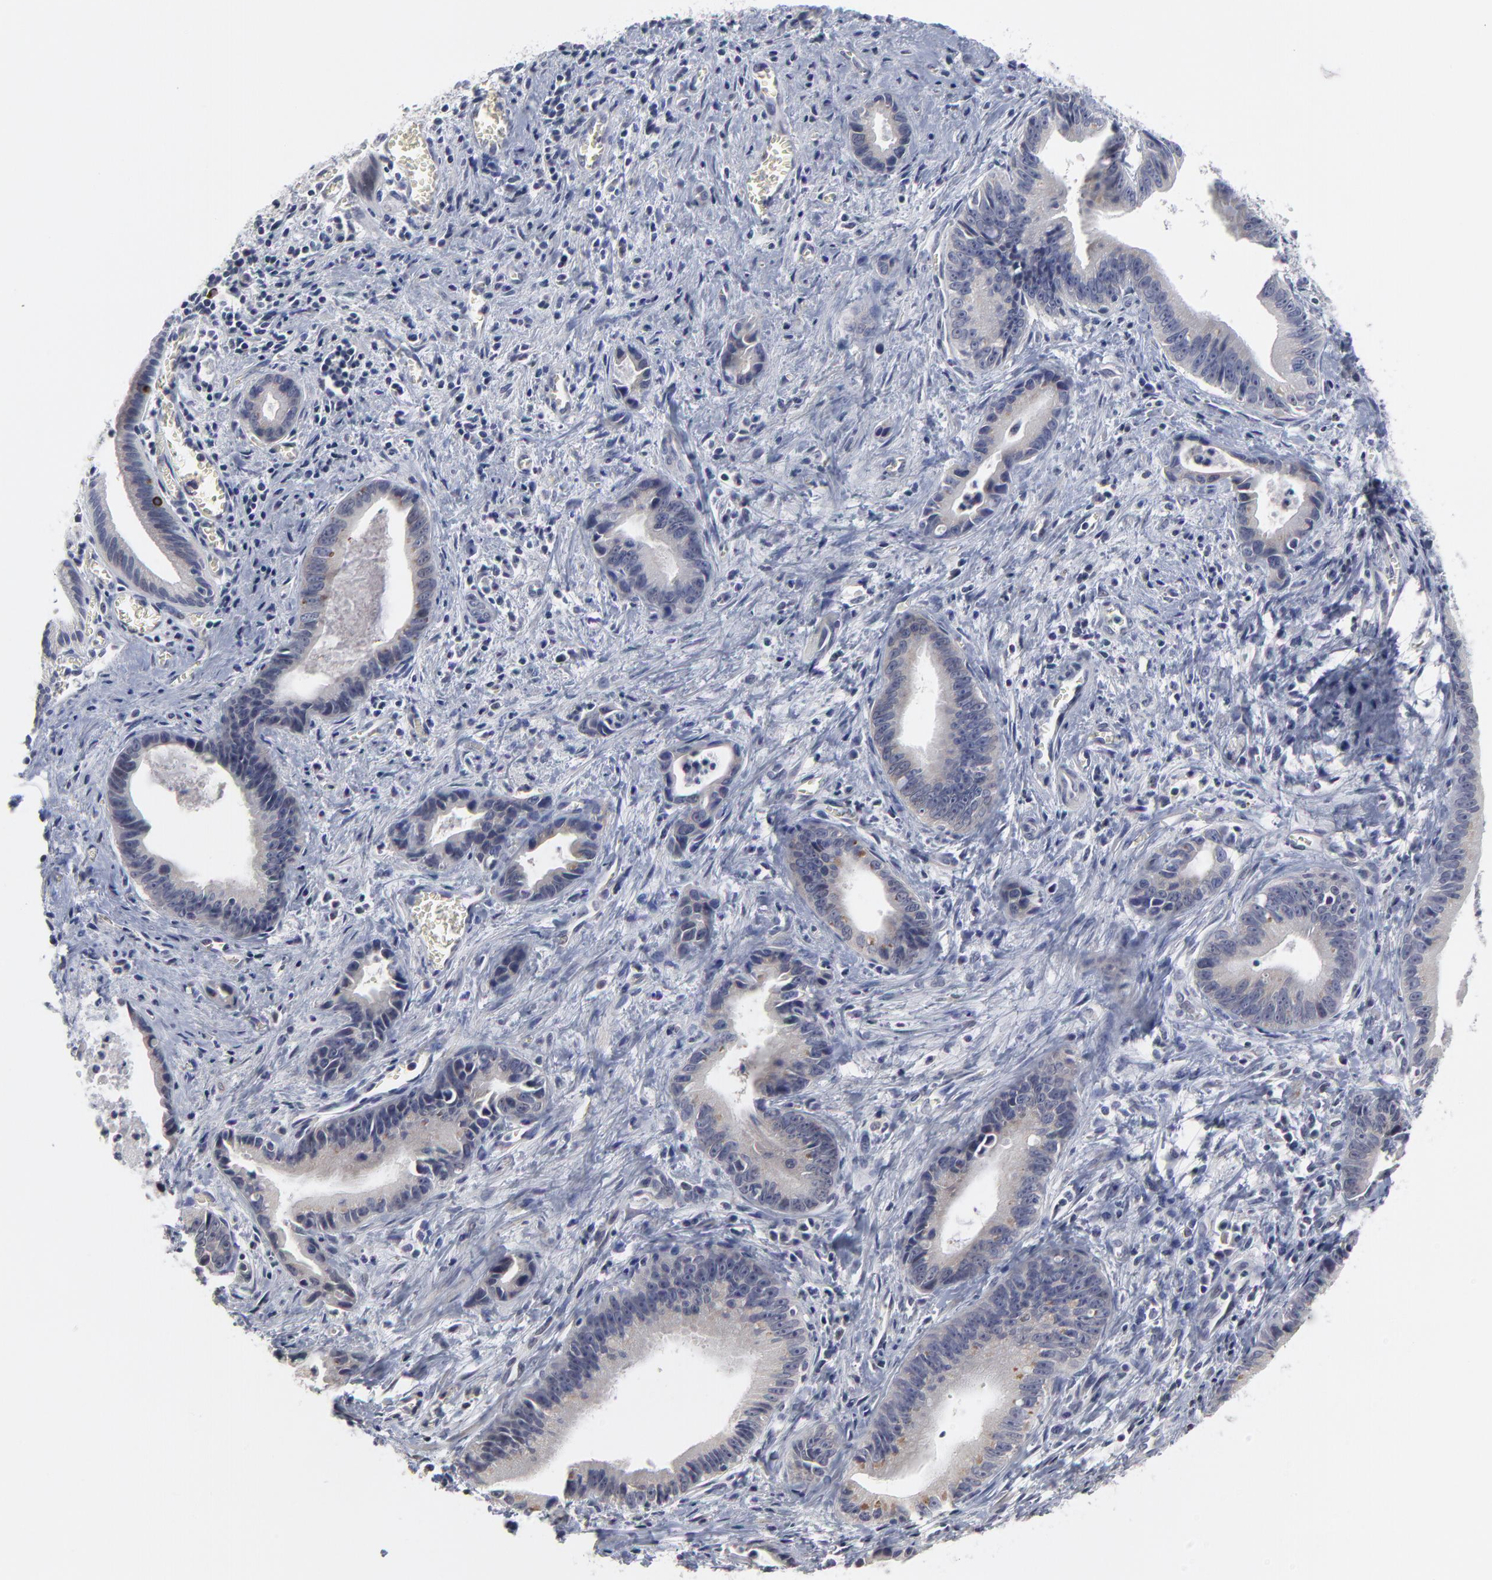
{"staining": {"intensity": "negative", "quantity": "none", "location": "none"}, "tissue": "liver cancer", "cell_type": "Tumor cells", "image_type": "cancer", "snomed": [{"axis": "morphology", "description": "Cholangiocarcinoma"}, {"axis": "topography", "description": "Liver"}], "caption": "Liver cancer (cholangiocarcinoma) stained for a protein using IHC shows no staining tumor cells.", "gene": "MAGEA10", "patient": {"sex": "female", "age": 55}}